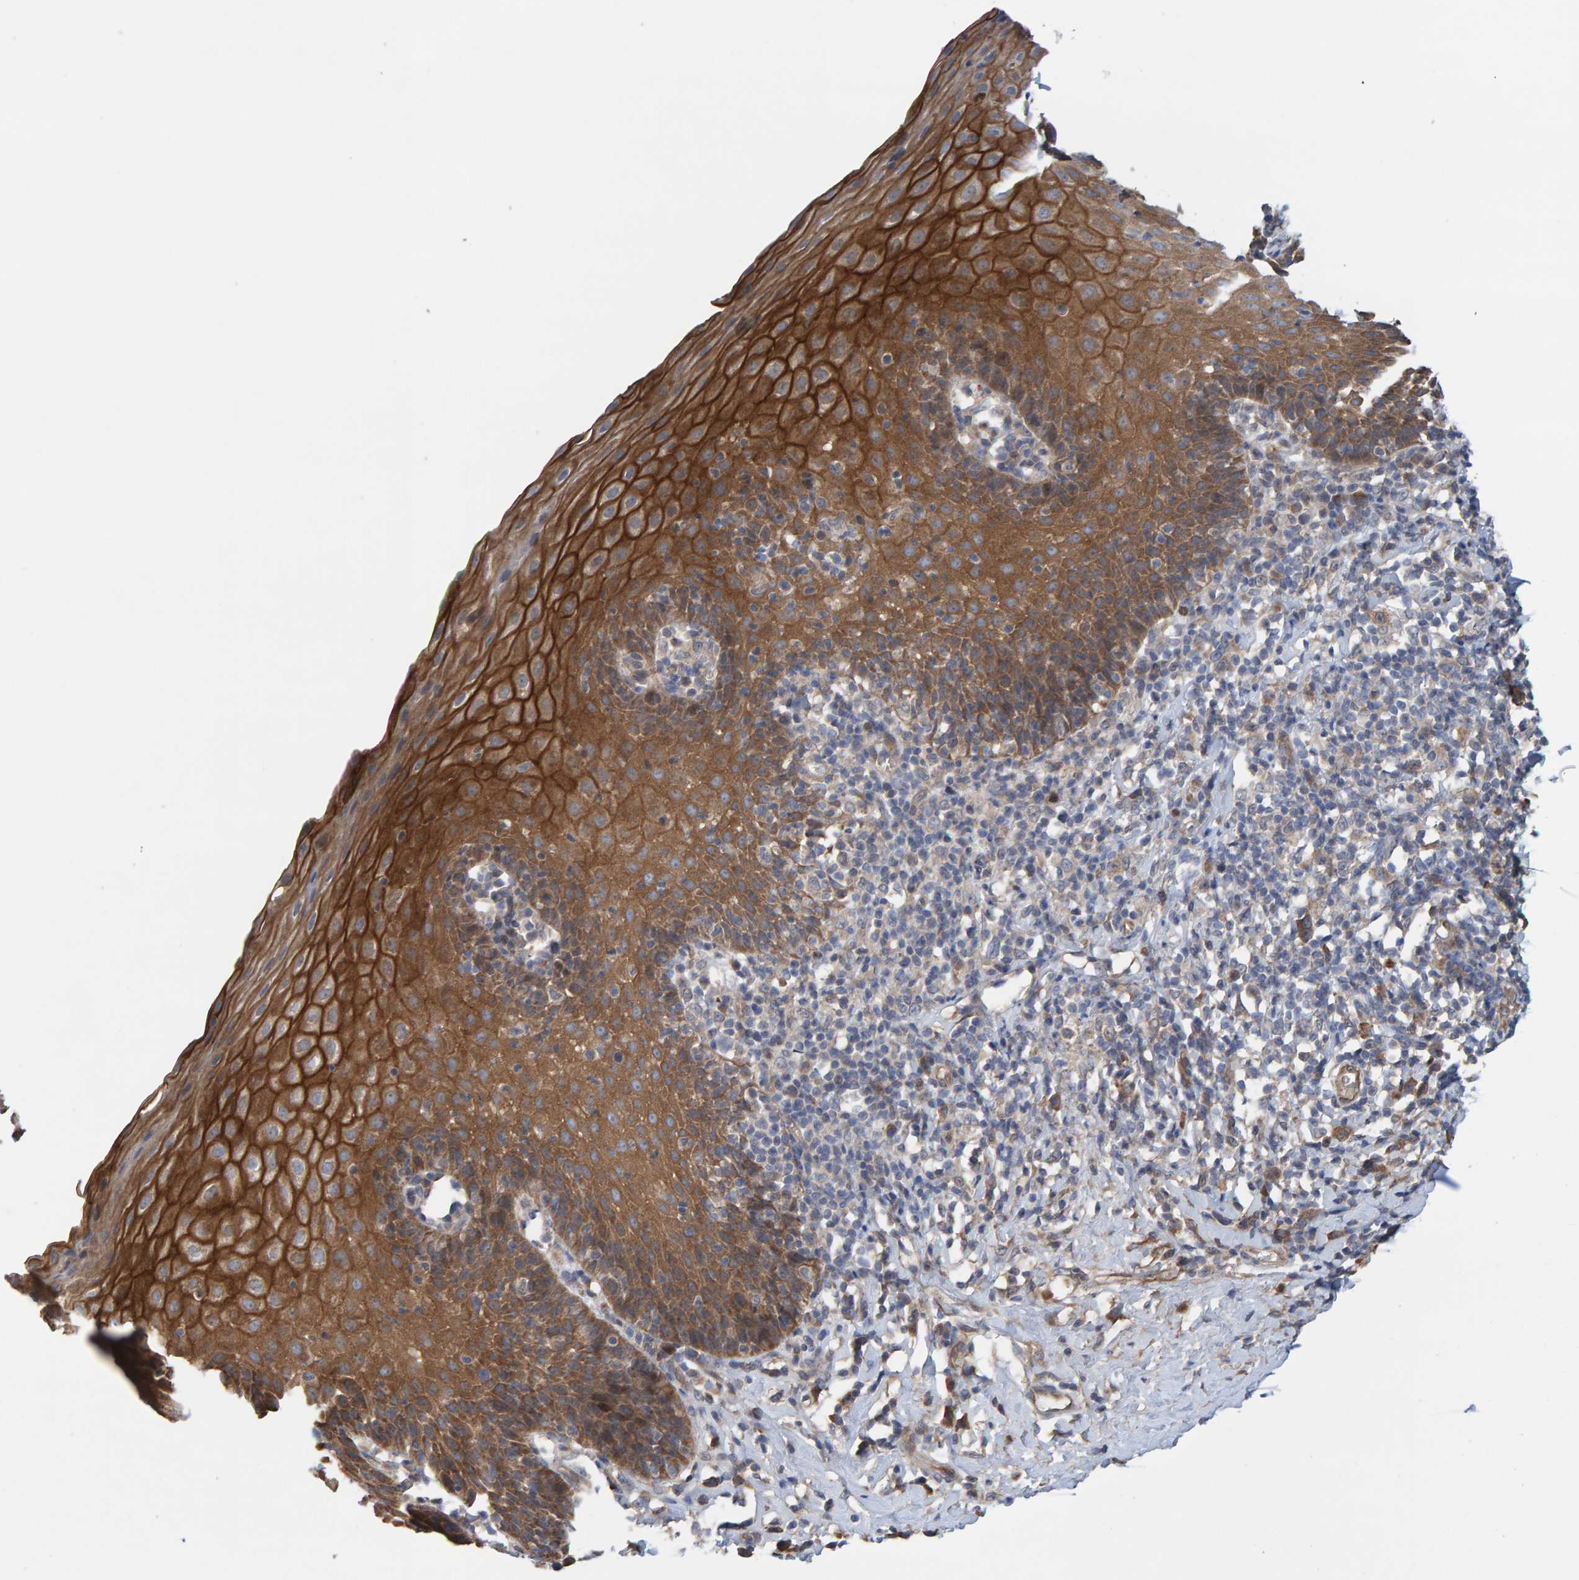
{"staining": {"intensity": "strong", "quantity": ">75%", "location": "cytoplasmic/membranous"}, "tissue": "esophagus", "cell_type": "Squamous epithelial cells", "image_type": "normal", "snomed": [{"axis": "morphology", "description": "Normal tissue, NOS"}, {"axis": "topography", "description": "Esophagus"}], "caption": "Protein staining shows strong cytoplasmic/membranous expression in approximately >75% of squamous epithelial cells in unremarkable esophagus. (brown staining indicates protein expression, while blue staining denotes nuclei).", "gene": "LRSAM1", "patient": {"sex": "female", "age": 61}}